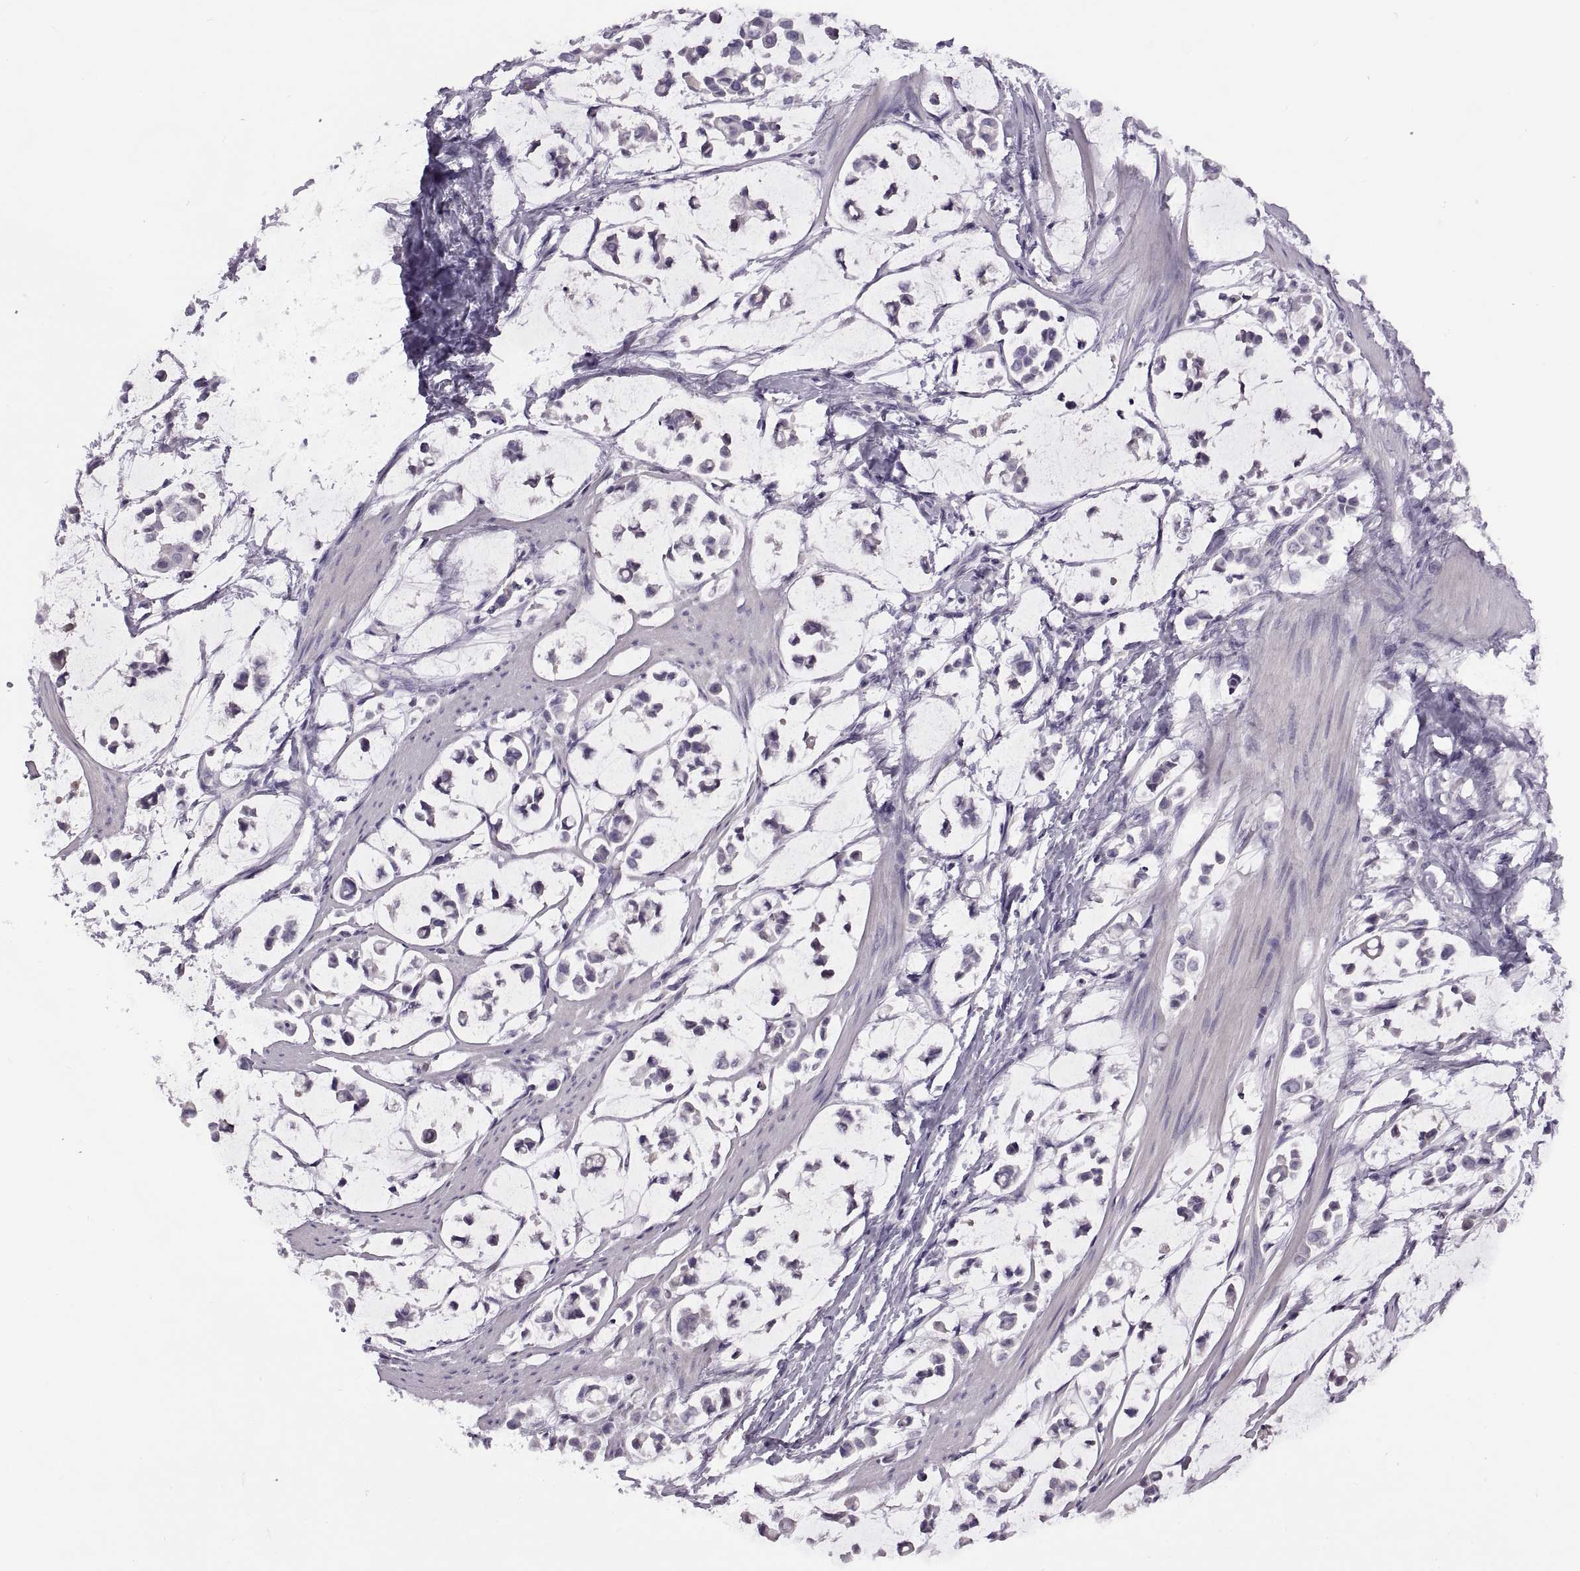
{"staining": {"intensity": "negative", "quantity": "none", "location": "none"}, "tissue": "stomach cancer", "cell_type": "Tumor cells", "image_type": "cancer", "snomed": [{"axis": "morphology", "description": "Adenocarcinoma, NOS"}, {"axis": "topography", "description": "Stomach"}], "caption": "IHC of human stomach adenocarcinoma displays no expression in tumor cells.", "gene": "RSPH6A", "patient": {"sex": "male", "age": 82}}